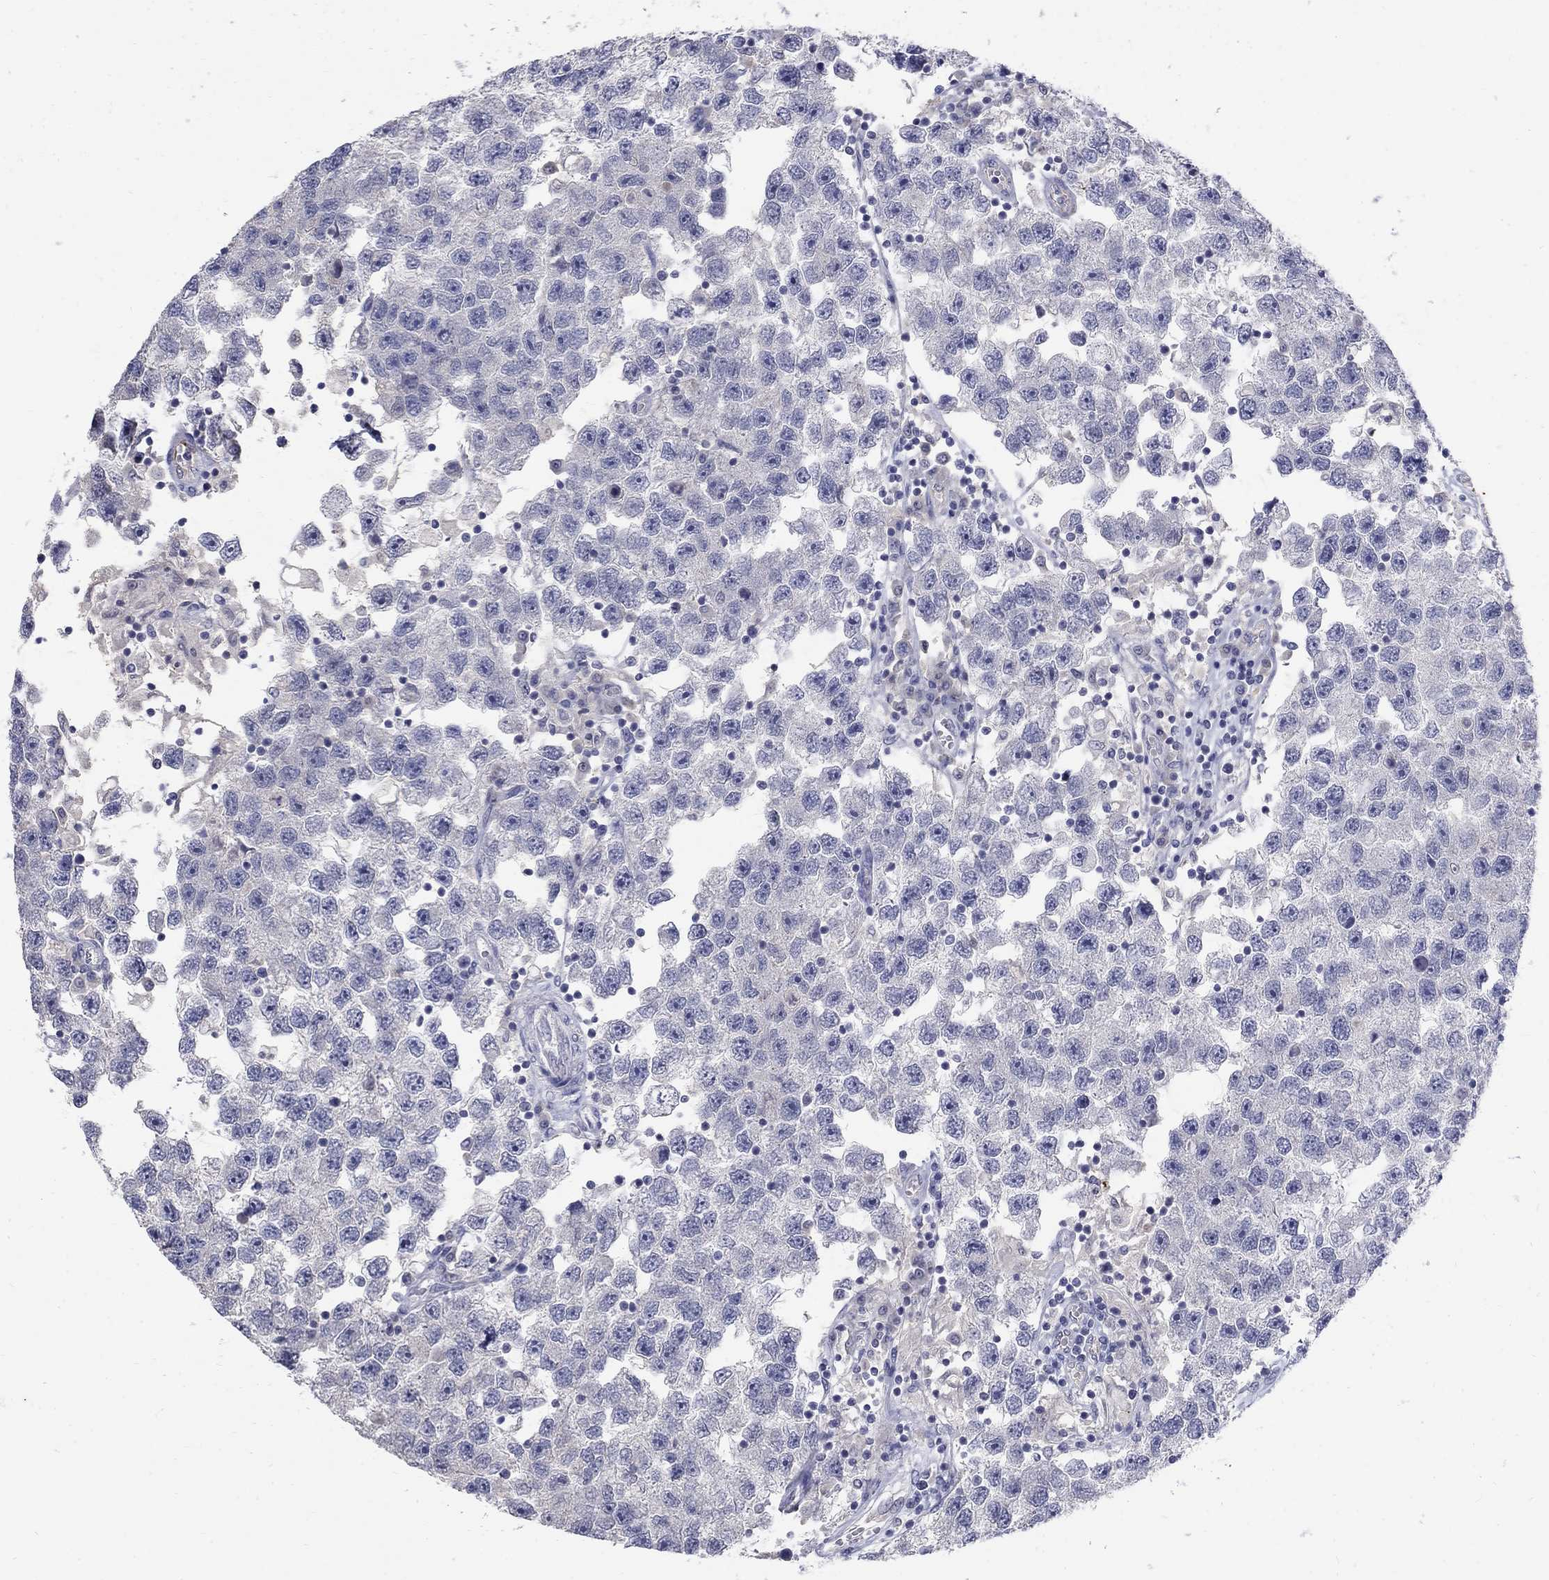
{"staining": {"intensity": "negative", "quantity": "none", "location": "none"}, "tissue": "testis cancer", "cell_type": "Tumor cells", "image_type": "cancer", "snomed": [{"axis": "morphology", "description": "Seminoma, NOS"}, {"axis": "topography", "description": "Testis"}], "caption": "Testis cancer (seminoma) stained for a protein using immunohistochemistry (IHC) reveals no positivity tumor cells.", "gene": "PTH1R", "patient": {"sex": "male", "age": 26}}